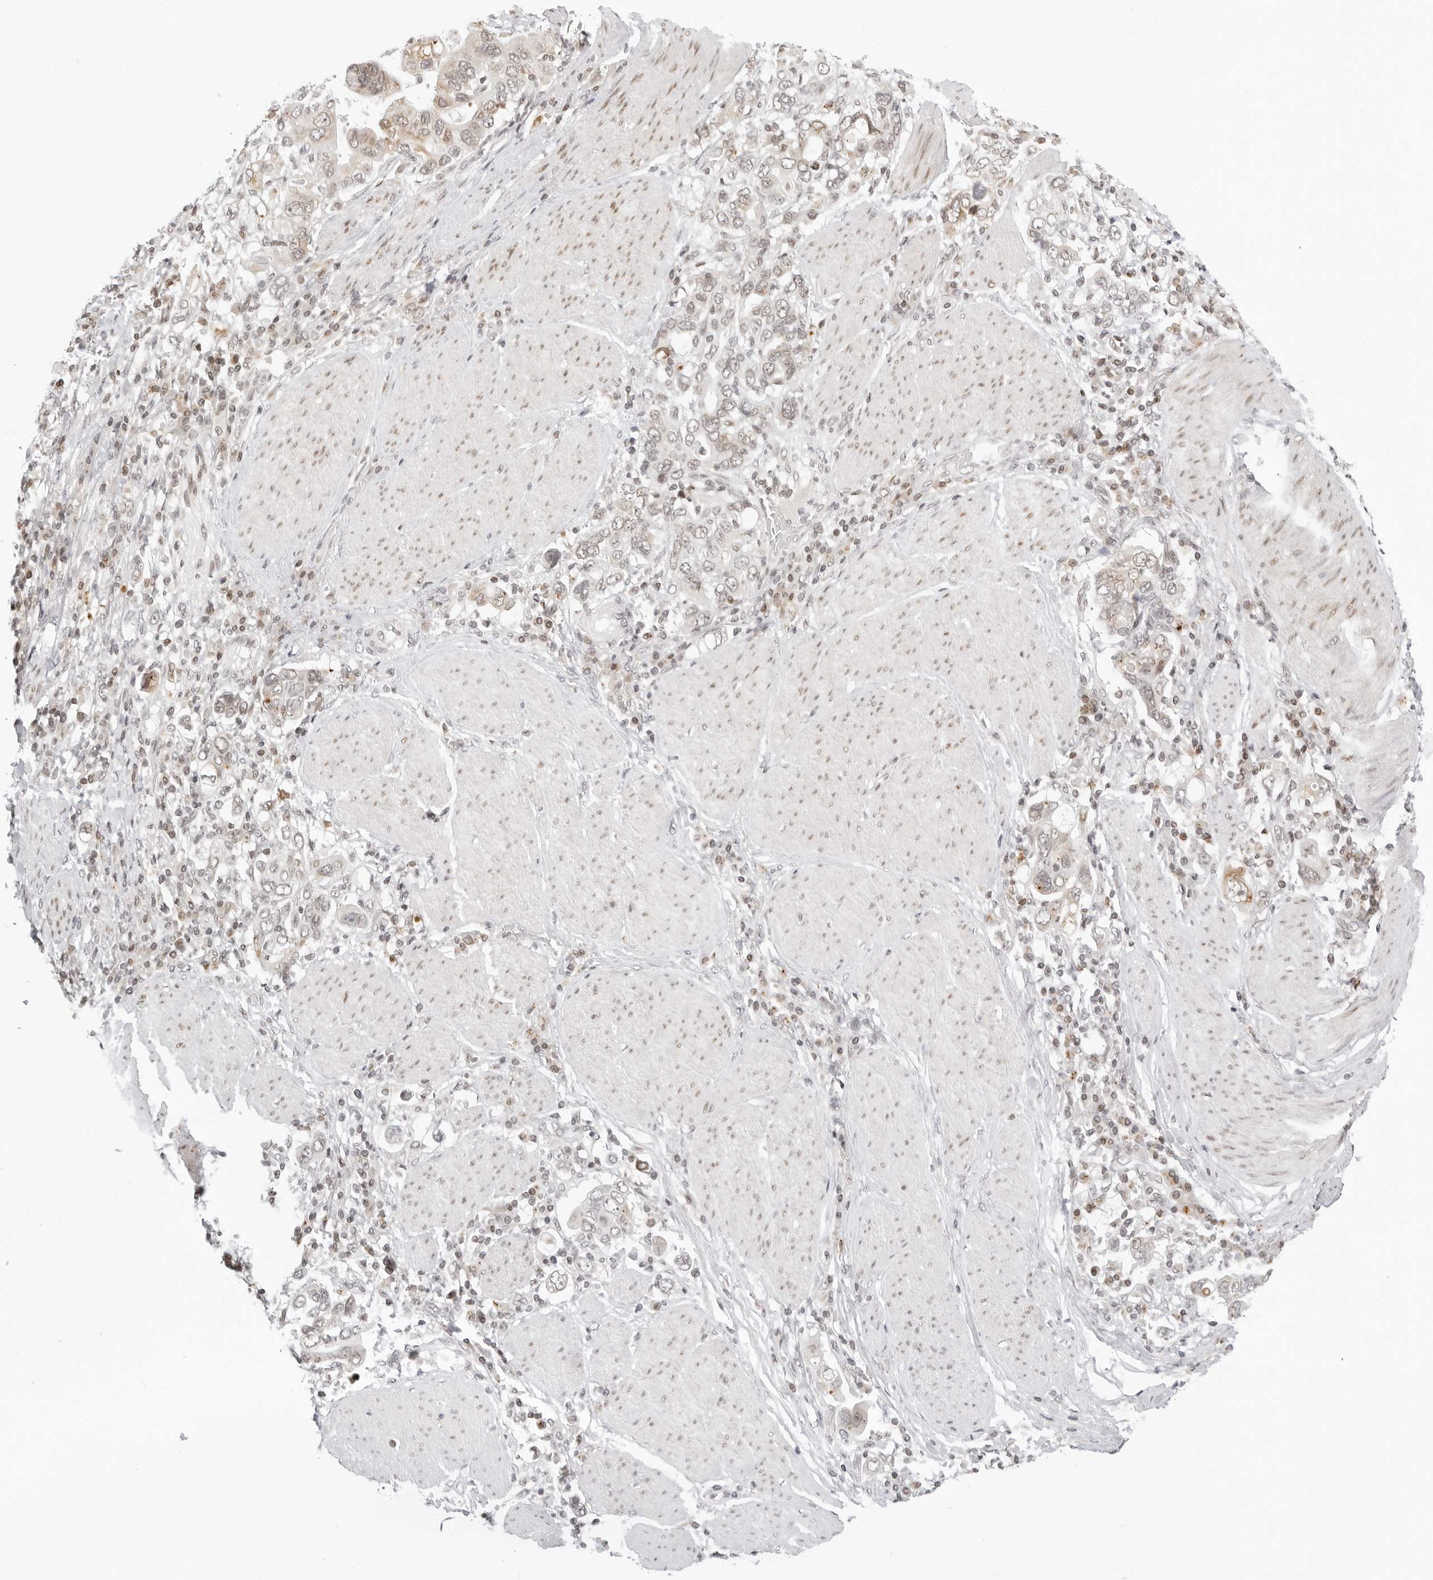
{"staining": {"intensity": "weak", "quantity": "25%-75%", "location": "cytoplasmic/membranous,nuclear"}, "tissue": "stomach cancer", "cell_type": "Tumor cells", "image_type": "cancer", "snomed": [{"axis": "morphology", "description": "Adenocarcinoma, NOS"}, {"axis": "topography", "description": "Stomach, upper"}], "caption": "This is a histology image of IHC staining of stomach cancer (adenocarcinoma), which shows weak positivity in the cytoplasmic/membranous and nuclear of tumor cells.", "gene": "MSH6", "patient": {"sex": "male", "age": 62}}